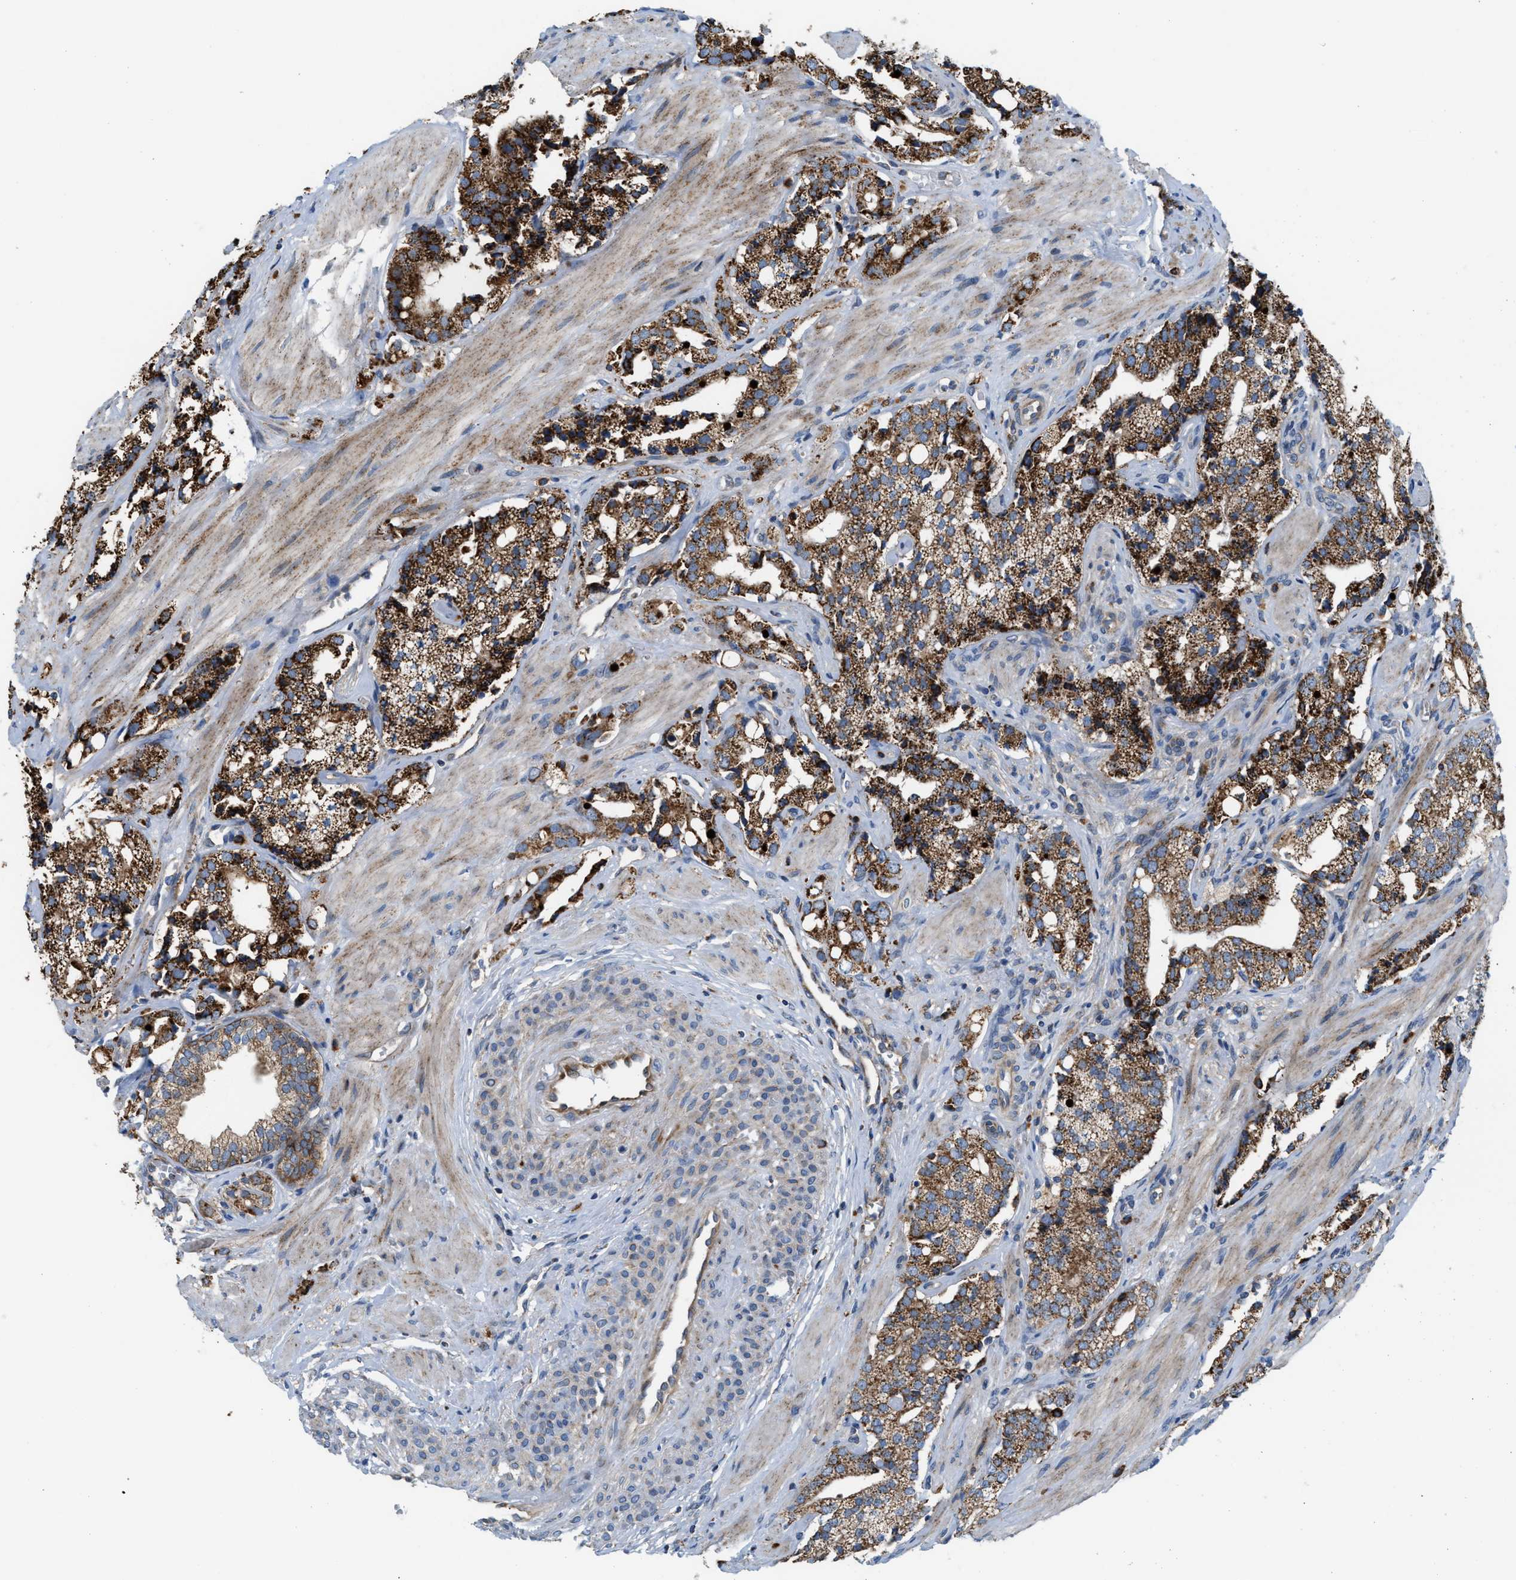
{"staining": {"intensity": "strong", "quantity": ">75%", "location": "cytoplasmic/membranous"}, "tissue": "prostate cancer", "cell_type": "Tumor cells", "image_type": "cancer", "snomed": [{"axis": "morphology", "description": "Adenocarcinoma, High grade"}, {"axis": "topography", "description": "Prostate"}], "caption": "Human prostate high-grade adenocarcinoma stained for a protein (brown) displays strong cytoplasmic/membranous positive expression in about >75% of tumor cells.", "gene": "PDCL", "patient": {"sex": "male", "age": 52}}